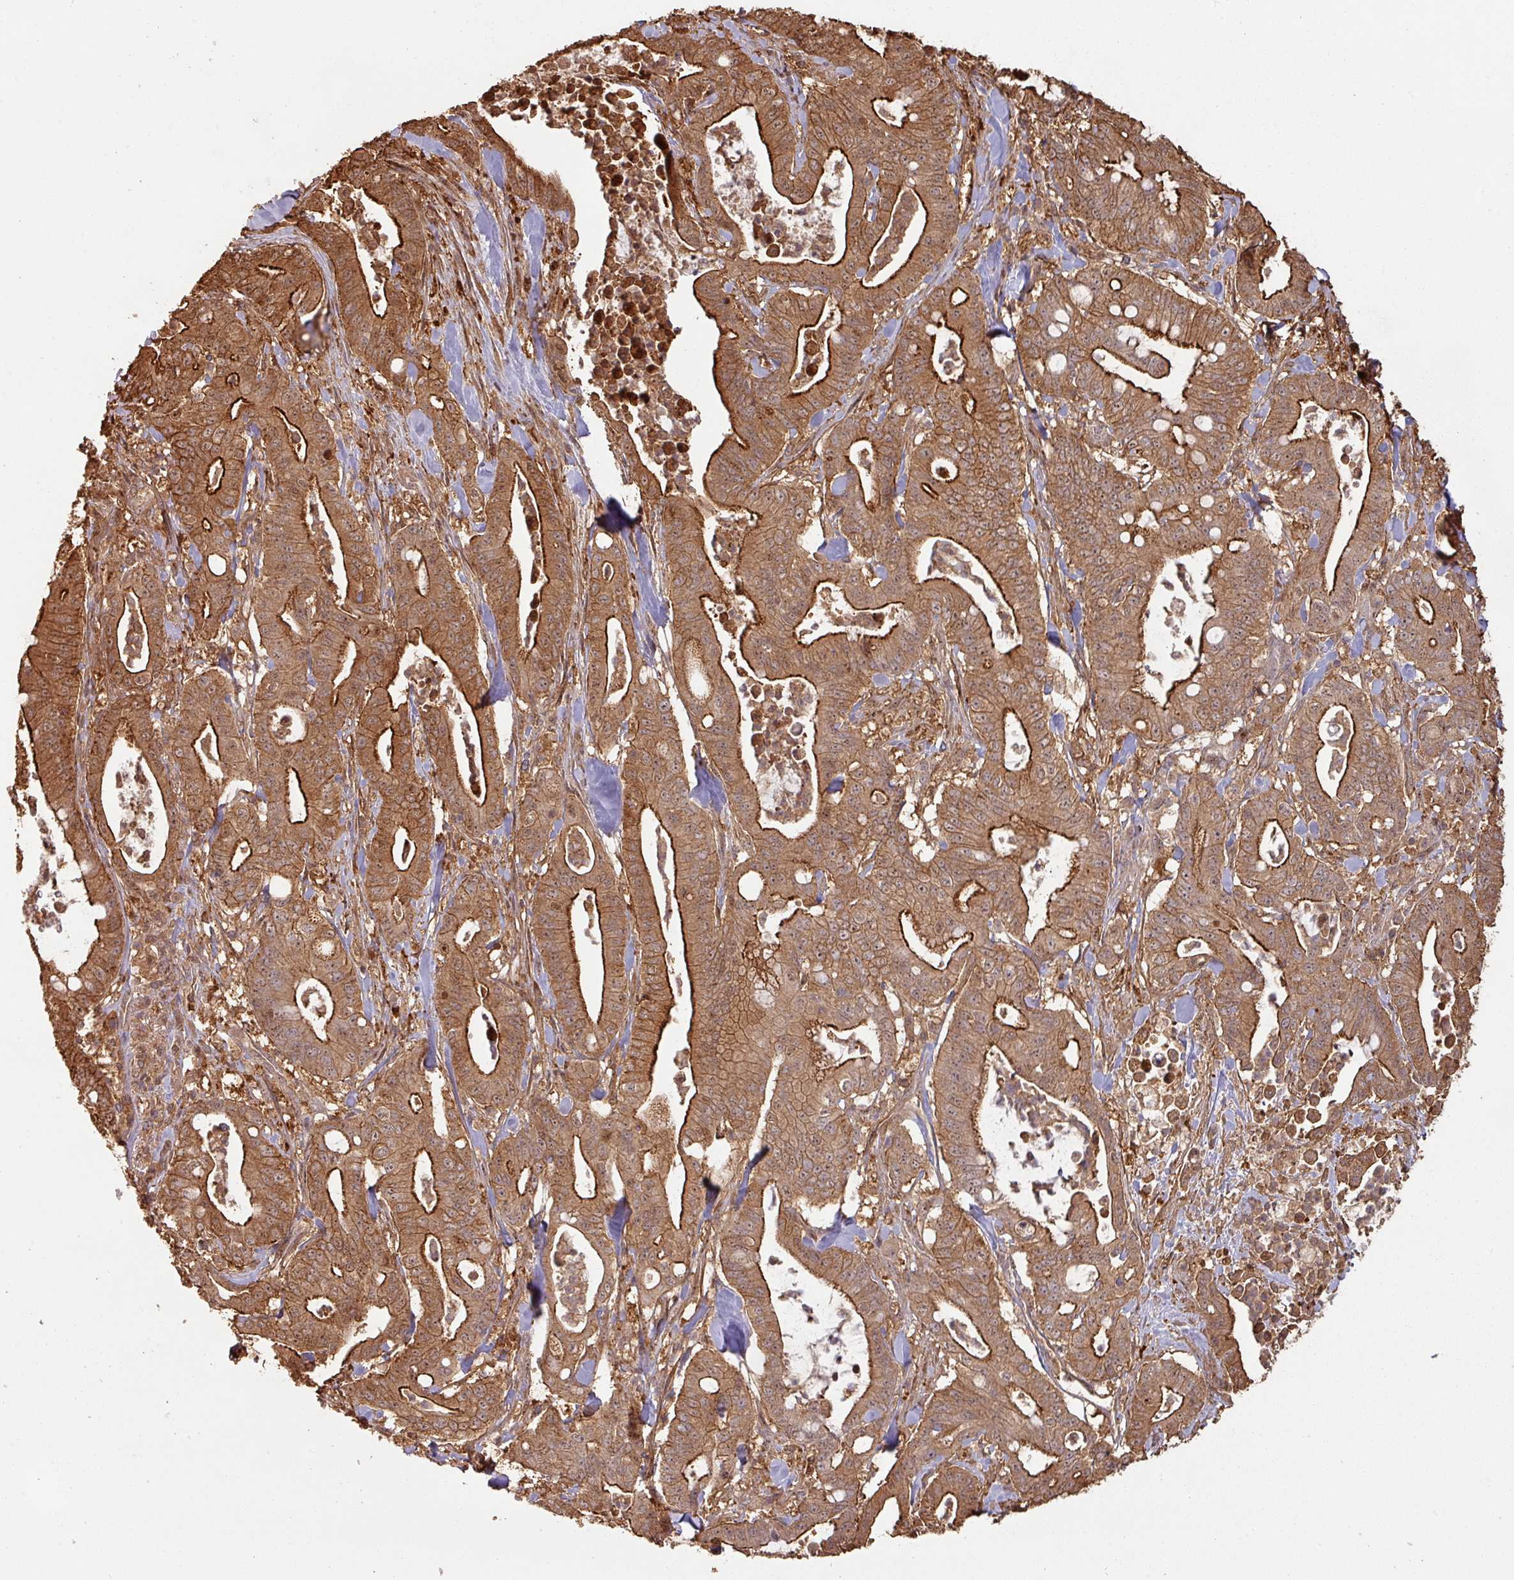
{"staining": {"intensity": "strong", "quantity": ">75%", "location": "cytoplasmic/membranous,nuclear"}, "tissue": "pancreatic cancer", "cell_type": "Tumor cells", "image_type": "cancer", "snomed": [{"axis": "morphology", "description": "Adenocarcinoma, NOS"}, {"axis": "topography", "description": "Pancreas"}], "caption": "A brown stain highlights strong cytoplasmic/membranous and nuclear positivity of a protein in human pancreatic adenocarcinoma tumor cells. Nuclei are stained in blue.", "gene": "ZNF322", "patient": {"sex": "male", "age": 71}}